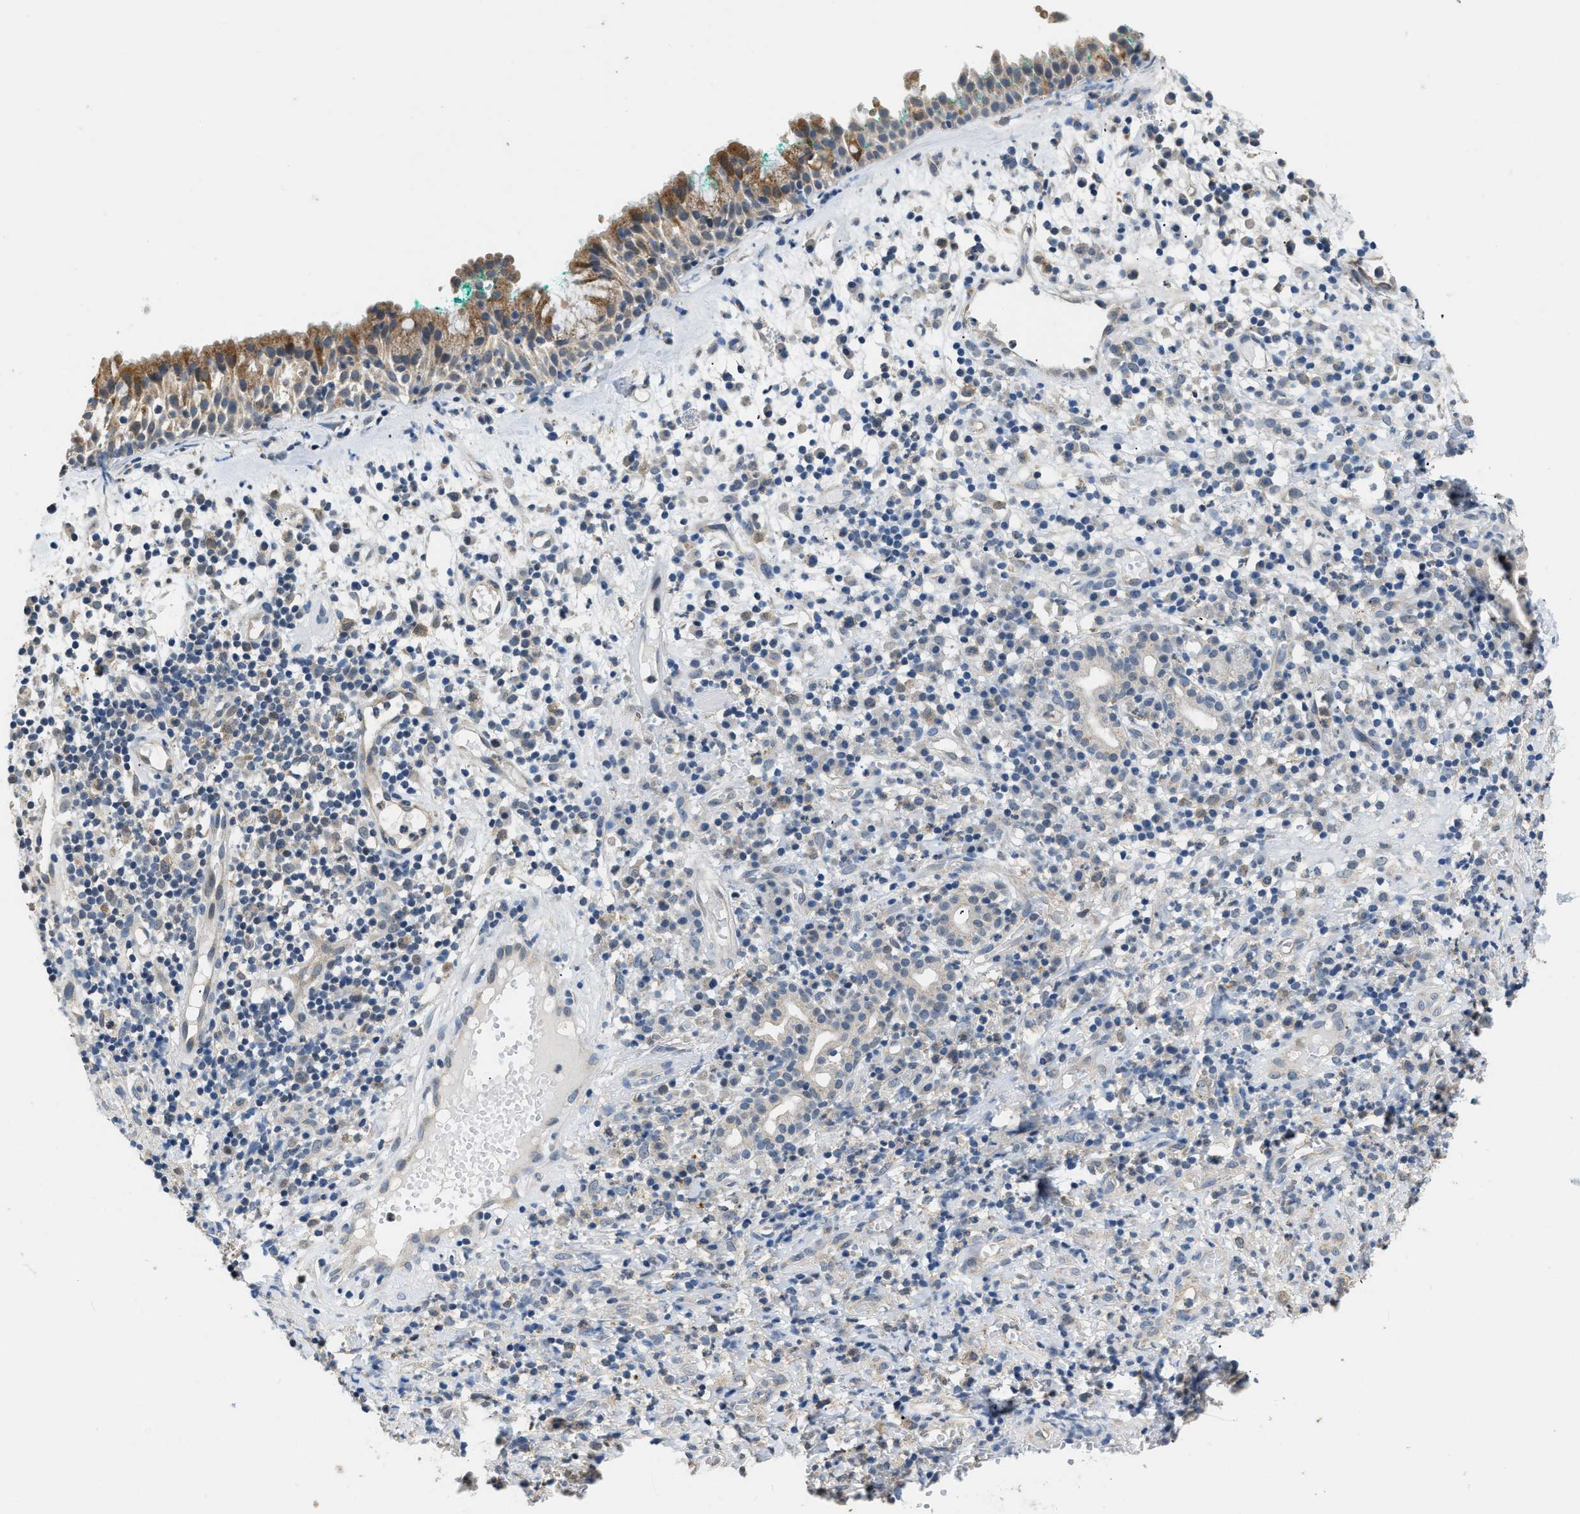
{"staining": {"intensity": "moderate", "quantity": ">75%", "location": "cytoplasmic/membranous"}, "tissue": "nasopharynx", "cell_type": "Respiratory epithelial cells", "image_type": "normal", "snomed": [{"axis": "morphology", "description": "Normal tissue, NOS"}, {"axis": "morphology", "description": "Basal cell carcinoma"}, {"axis": "topography", "description": "Cartilage tissue"}, {"axis": "topography", "description": "Nasopharynx"}, {"axis": "topography", "description": "Oral tissue"}], "caption": "A brown stain labels moderate cytoplasmic/membranous staining of a protein in respiratory epithelial cells of benign nasopharynx. The protein is stained brown, and the nuclei are stained in blue (DAB (3,3'-diaminobenzidine) IHC with brightfield microscopy, high magnification).", "gene": "TOMM34", "patient": {"sex": "female", "age": 77}}